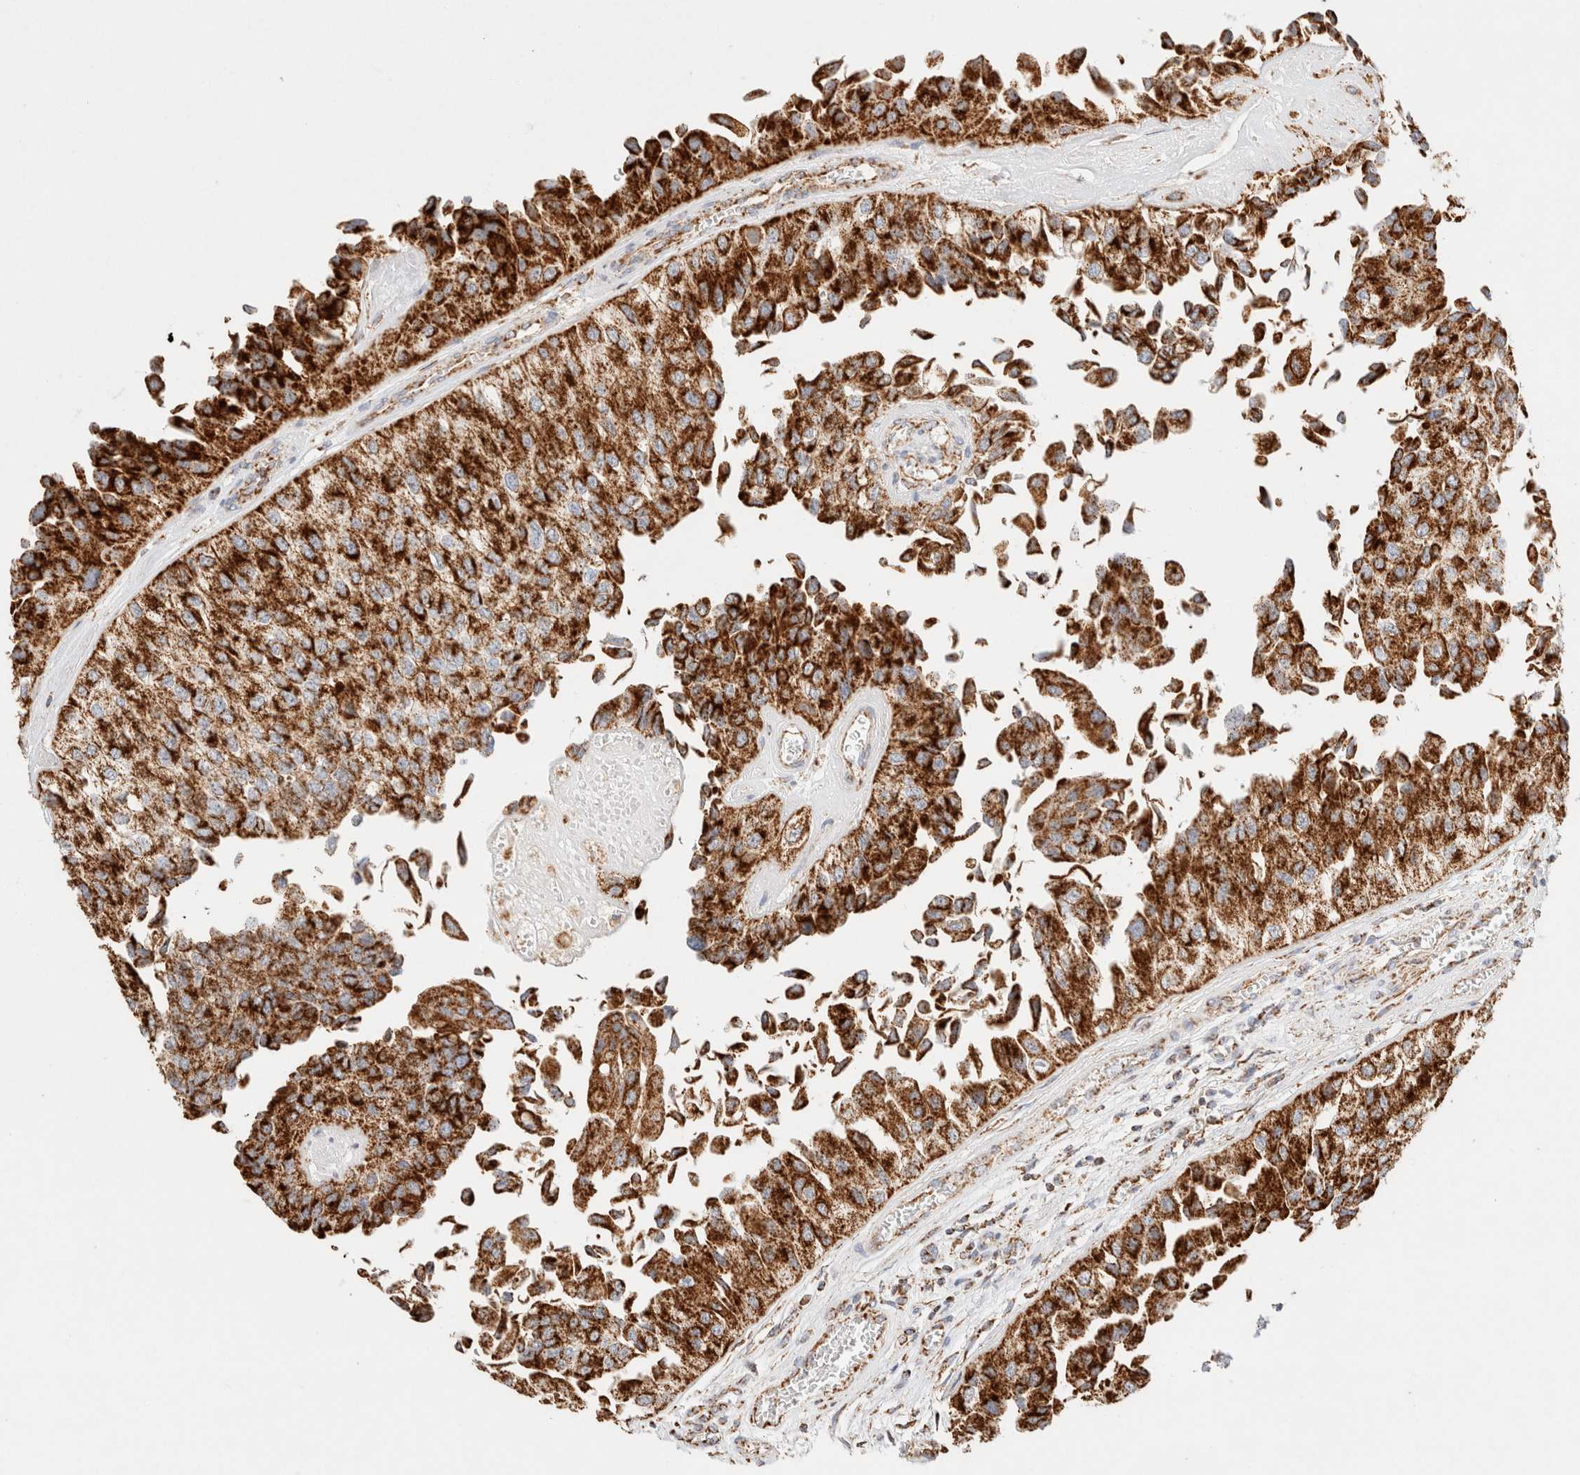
{"staining": {"intensity": "strong", "quantity": ">75%", "location": "cytoplasmic/membranous"}, "tissue": "urothelial cancer", "cell_type": "Tumor cells", "image_type": "cancer", "snomed": [{"axis": "morphology", "description": "Urothelial carcinoma, High grade"}, {"axis": "topography", "description": "Kidney"}, {"axis": "topography", "description": "Urinary bladder"}], "caption": "Strong cytoplasmic/membranous staining for a protein is identified in about >75% of tumor cells of high-grade urothelial carcinoma using immunohistochemistry (IHC).", "gene": "PHB2", "patient": {"sex": "male", "age": 77}}